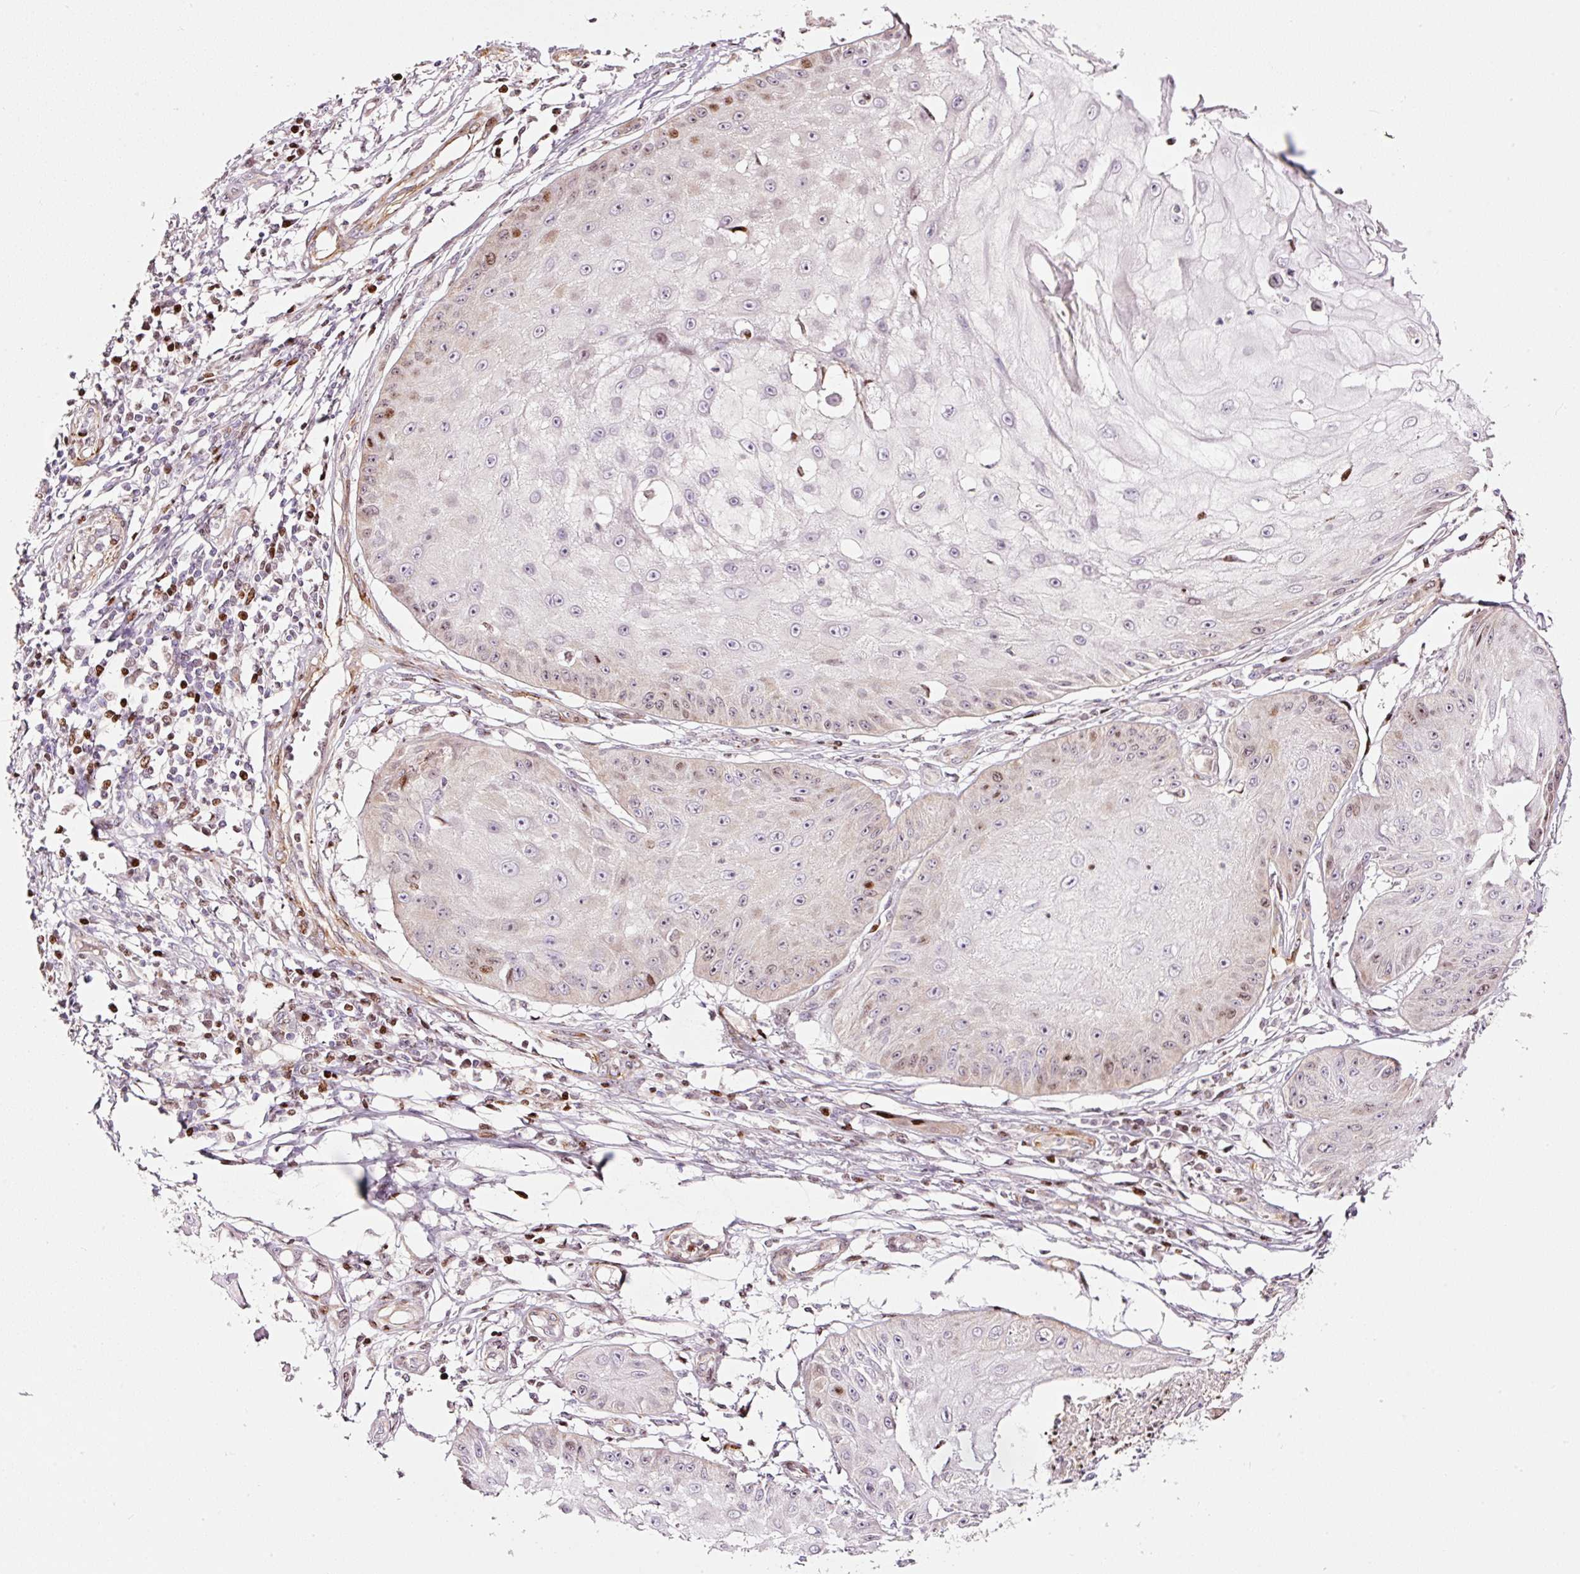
{"staining": {"intensity": "moderate", "quantity": "<25%", "location": "nuclear"}, "tissue": "skin cancer", "cell_type": "Tumor cells", "image_type": "cancer", "snomed": [{"axis": "morphology", "description": "Squamous cell carcinoma, NOS"}, {"axis": "topography", "description": "Skin"}], "caption": "This histopathology image reveals immunohistochemistry staining of human skin cancer (squamous cell carcinoma), with low moderate nuclear positivity in about <25% of tumor cells.", "gene": "TMEM8B", "patient": {"sex": "male", "age": 70}}